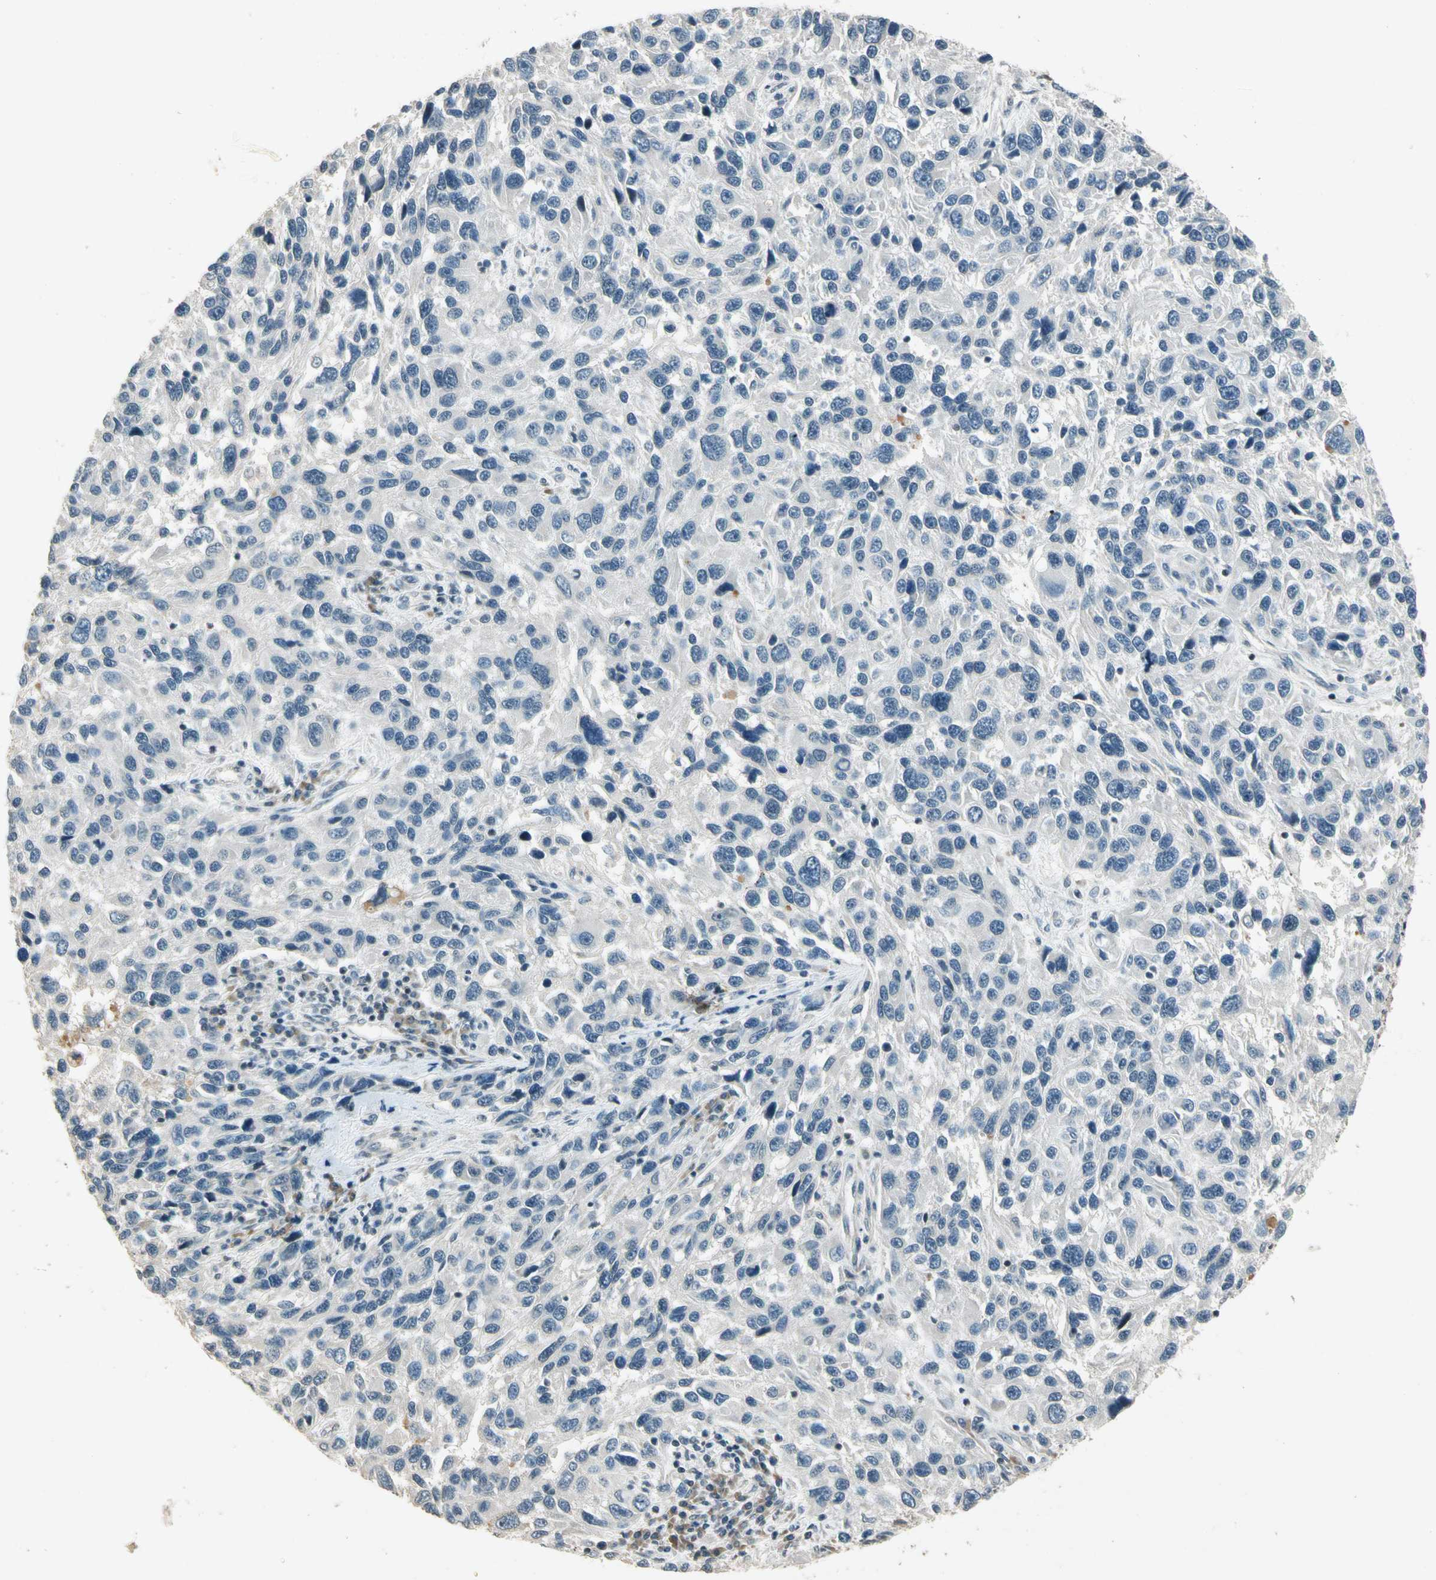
{"staining": {"intensity": "negative", "quantity": "none", "location": "none"}, "tissue": "melanoma", "cell_type": "Tumor cells", "image_type": "cancer", "snomed": [{"axis": "morphology", "description": "Malignant melanoma, NOS"}, {"axis": "topography", "description": "Skin"}], "caption": "A high-resolution image shows IHC staining of malignant melanoma, which displays no significant positivity in tumor cells. Nuclei are stained in blue.", "gene": "ZBTB4", "patient": {"sex": "male", "age": 53}}